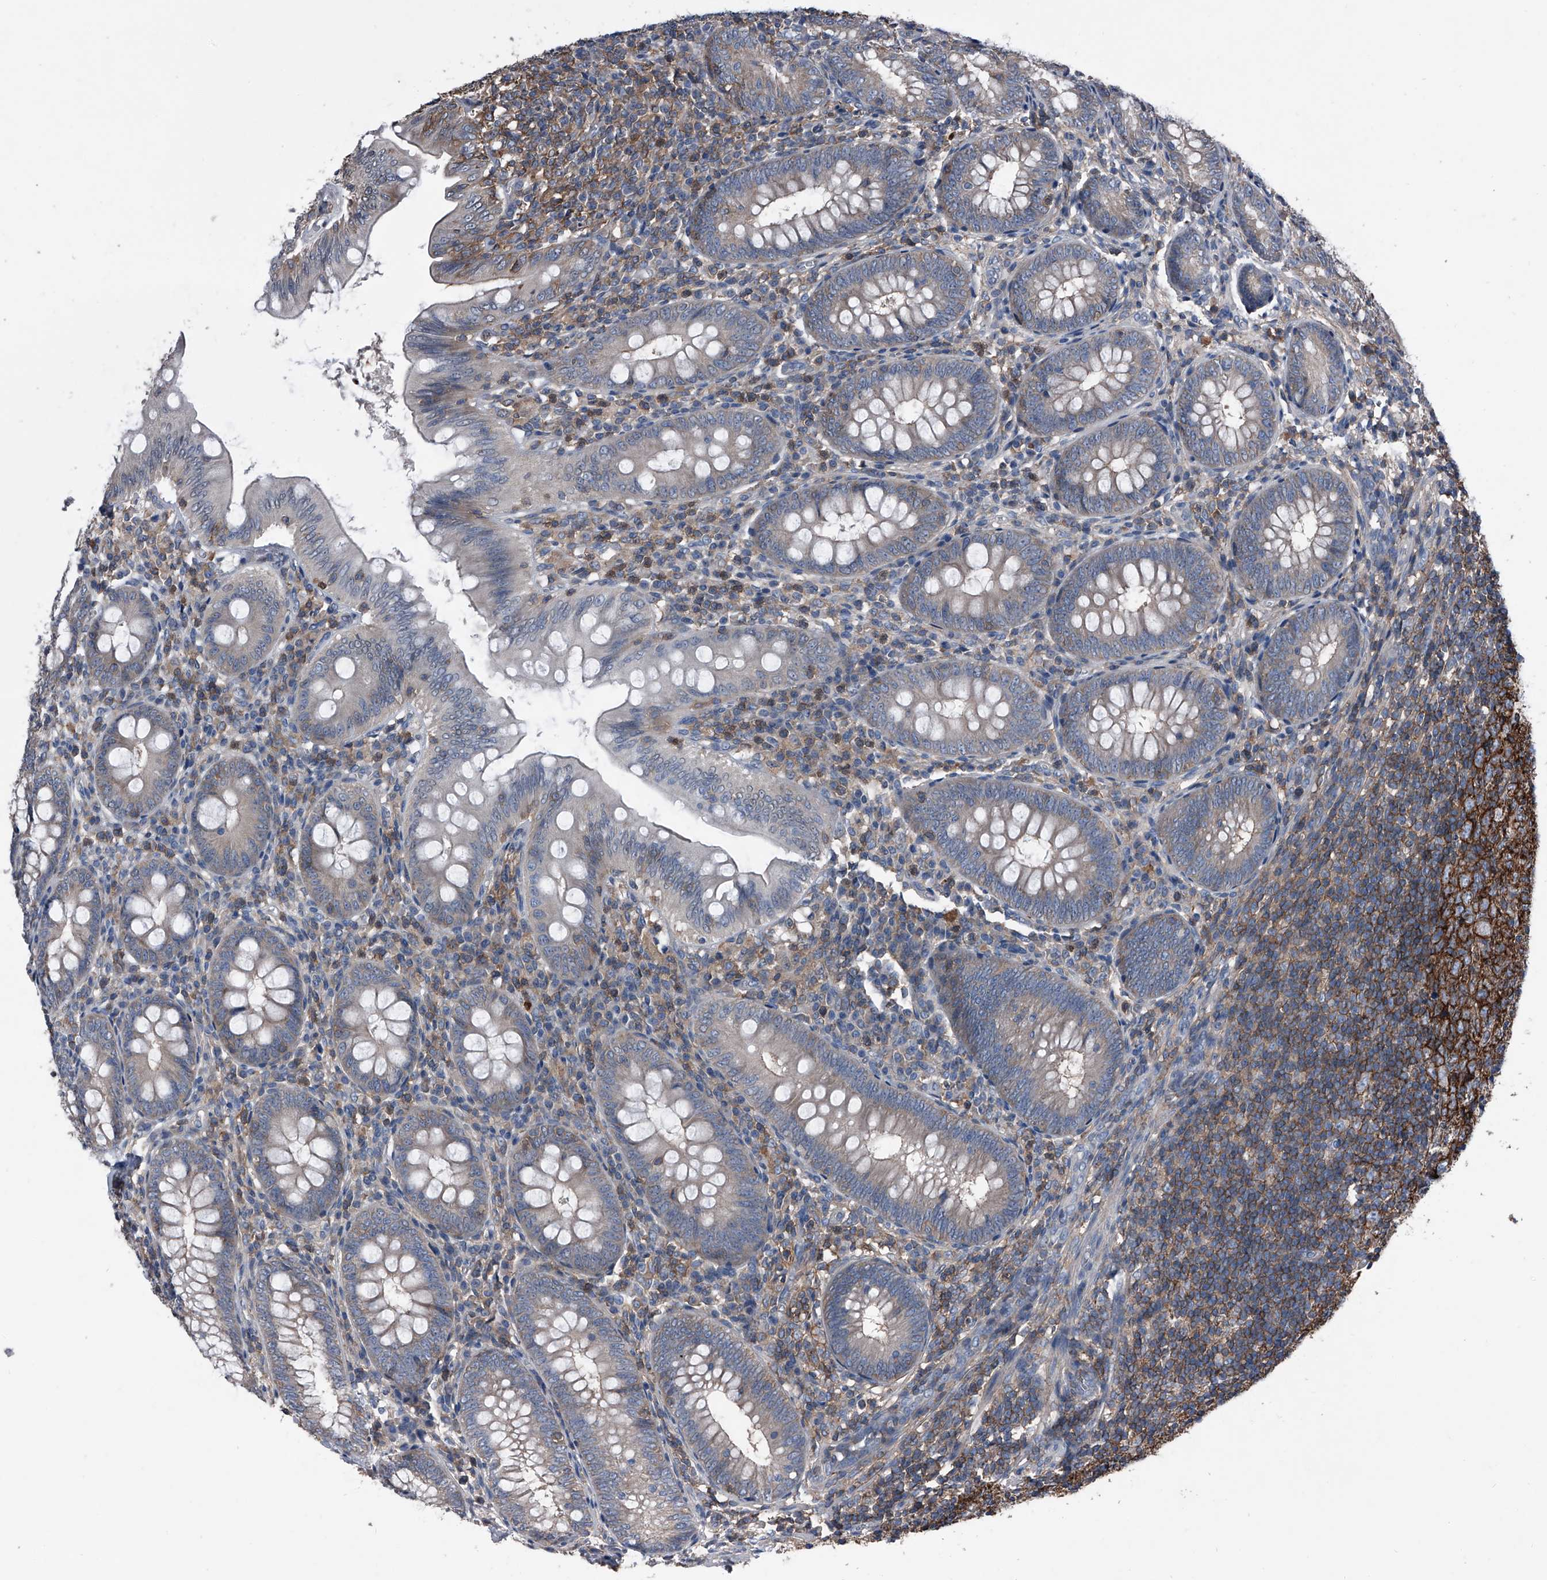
{"staining": {"intensity": "weak", "quantity": "<25%", "location": "cytoplasmic/membranous"}, "tissue": "appendix", "cell_type": "Glandular cells", "image_type": "normal", "snomed": [{"axis": "morphology", "description": "Normal tissue, NOS"}, {"axis": "topography", "description": "Appendix"}], "caption": "IHC histopathology image of normal appendix: appendix stained with DAB (3,3'-diaminobenzidine) demonstrates no significant protein positivity in glandular cells. (Immunohistochemistry, brightfield microscopy, high magnification).", "gene": "PIP5K1A", "patient": {"sex": "male", "age": 14}}